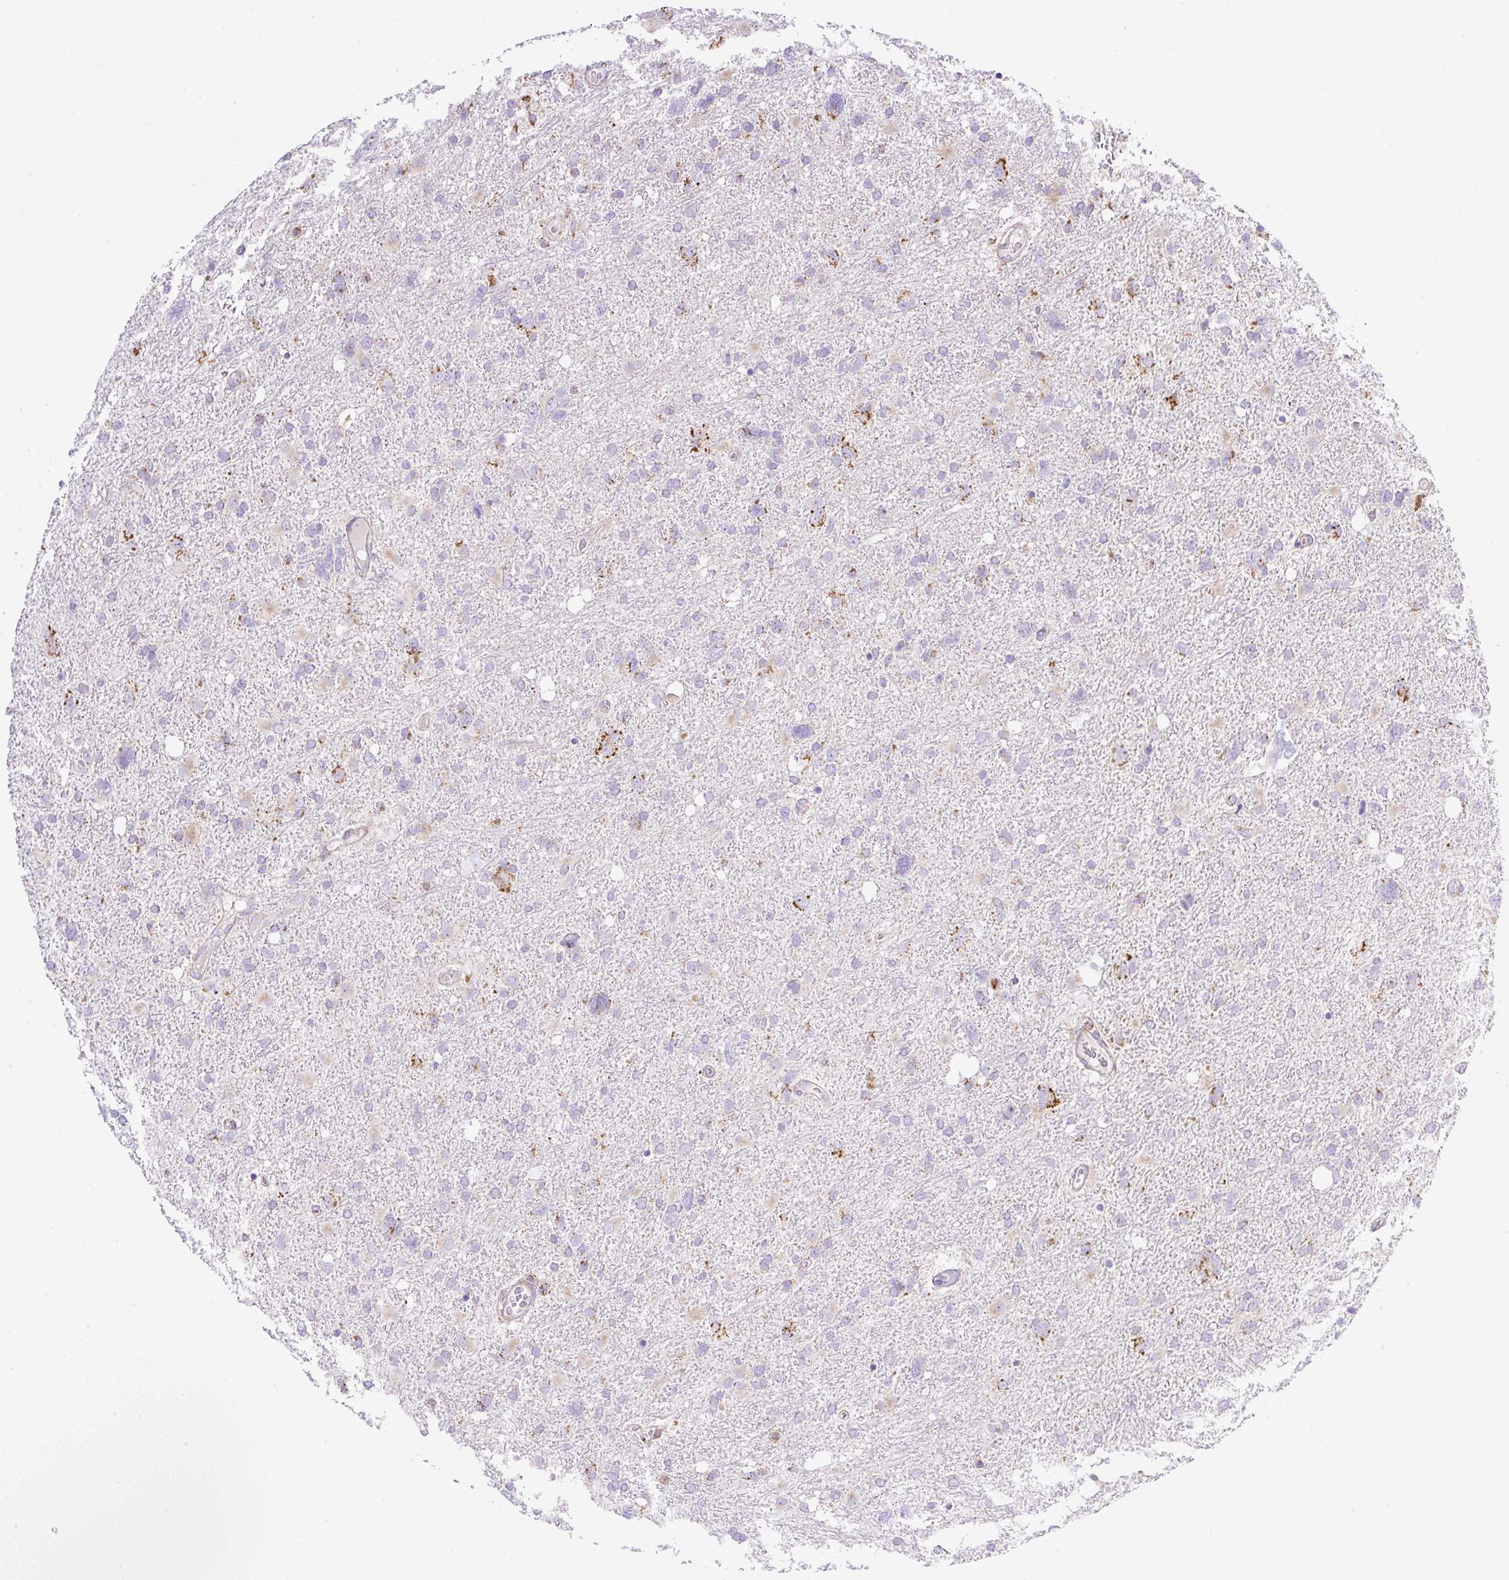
{"staining": {"intensity": "moderate", "quantity": "<25%", "location": "cytoplasmic/membranous"}, "tissue": "glioma", "cell_type": "Tumor cells", "image_type": "cancer", "snomed": [{"axis": "morphology", "description": "Glioma, malignant, High grade"}, {"axis": "topography", "description": "Brain"}], "caption": "Moderate cytoplasmic/membranous protein positivity is identified in approximately <25% of tumor cells in malignant glioma (high-grade).", "gene": "NF1", "patient": {"sex": "male", "age": 61}}